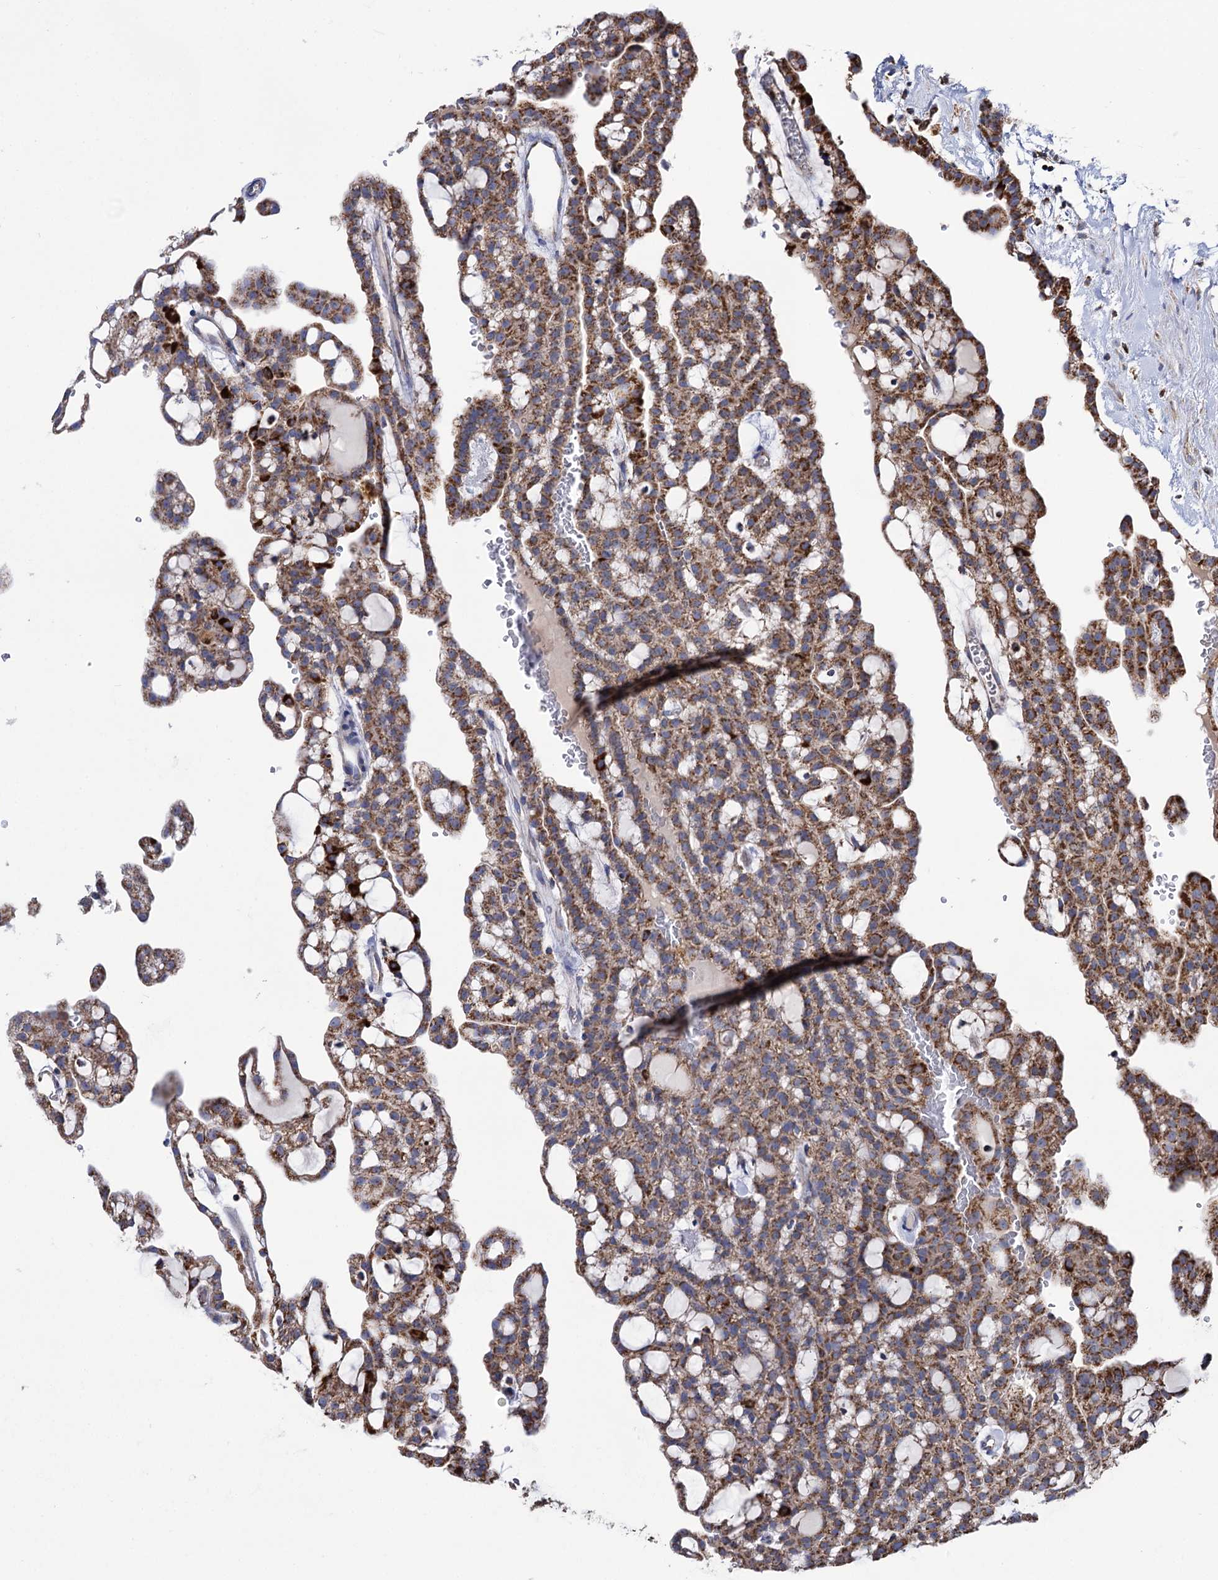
{"staining": {"intensity": "moderate", "quantity": ">75%", "location": "cytoplasmic/membranous"}, "tissue": "renal cancer", "cell_type": "Tumor cells", "image_type": "cancer", "snomed": [{"axis": "morphology", "description": "Adenocarcinoma, NOS"}, {"axis": "topography", "description": "Kidney"}], "caption": "Renal cancer (adenocarcinoma) stained for a protein (brown) reveals moderate cytoplasmic/membranous positive expression in approximately >75% of tumor cells.", "gene": "ABHD10", "patient": {"sex": "male", "age": 63}}